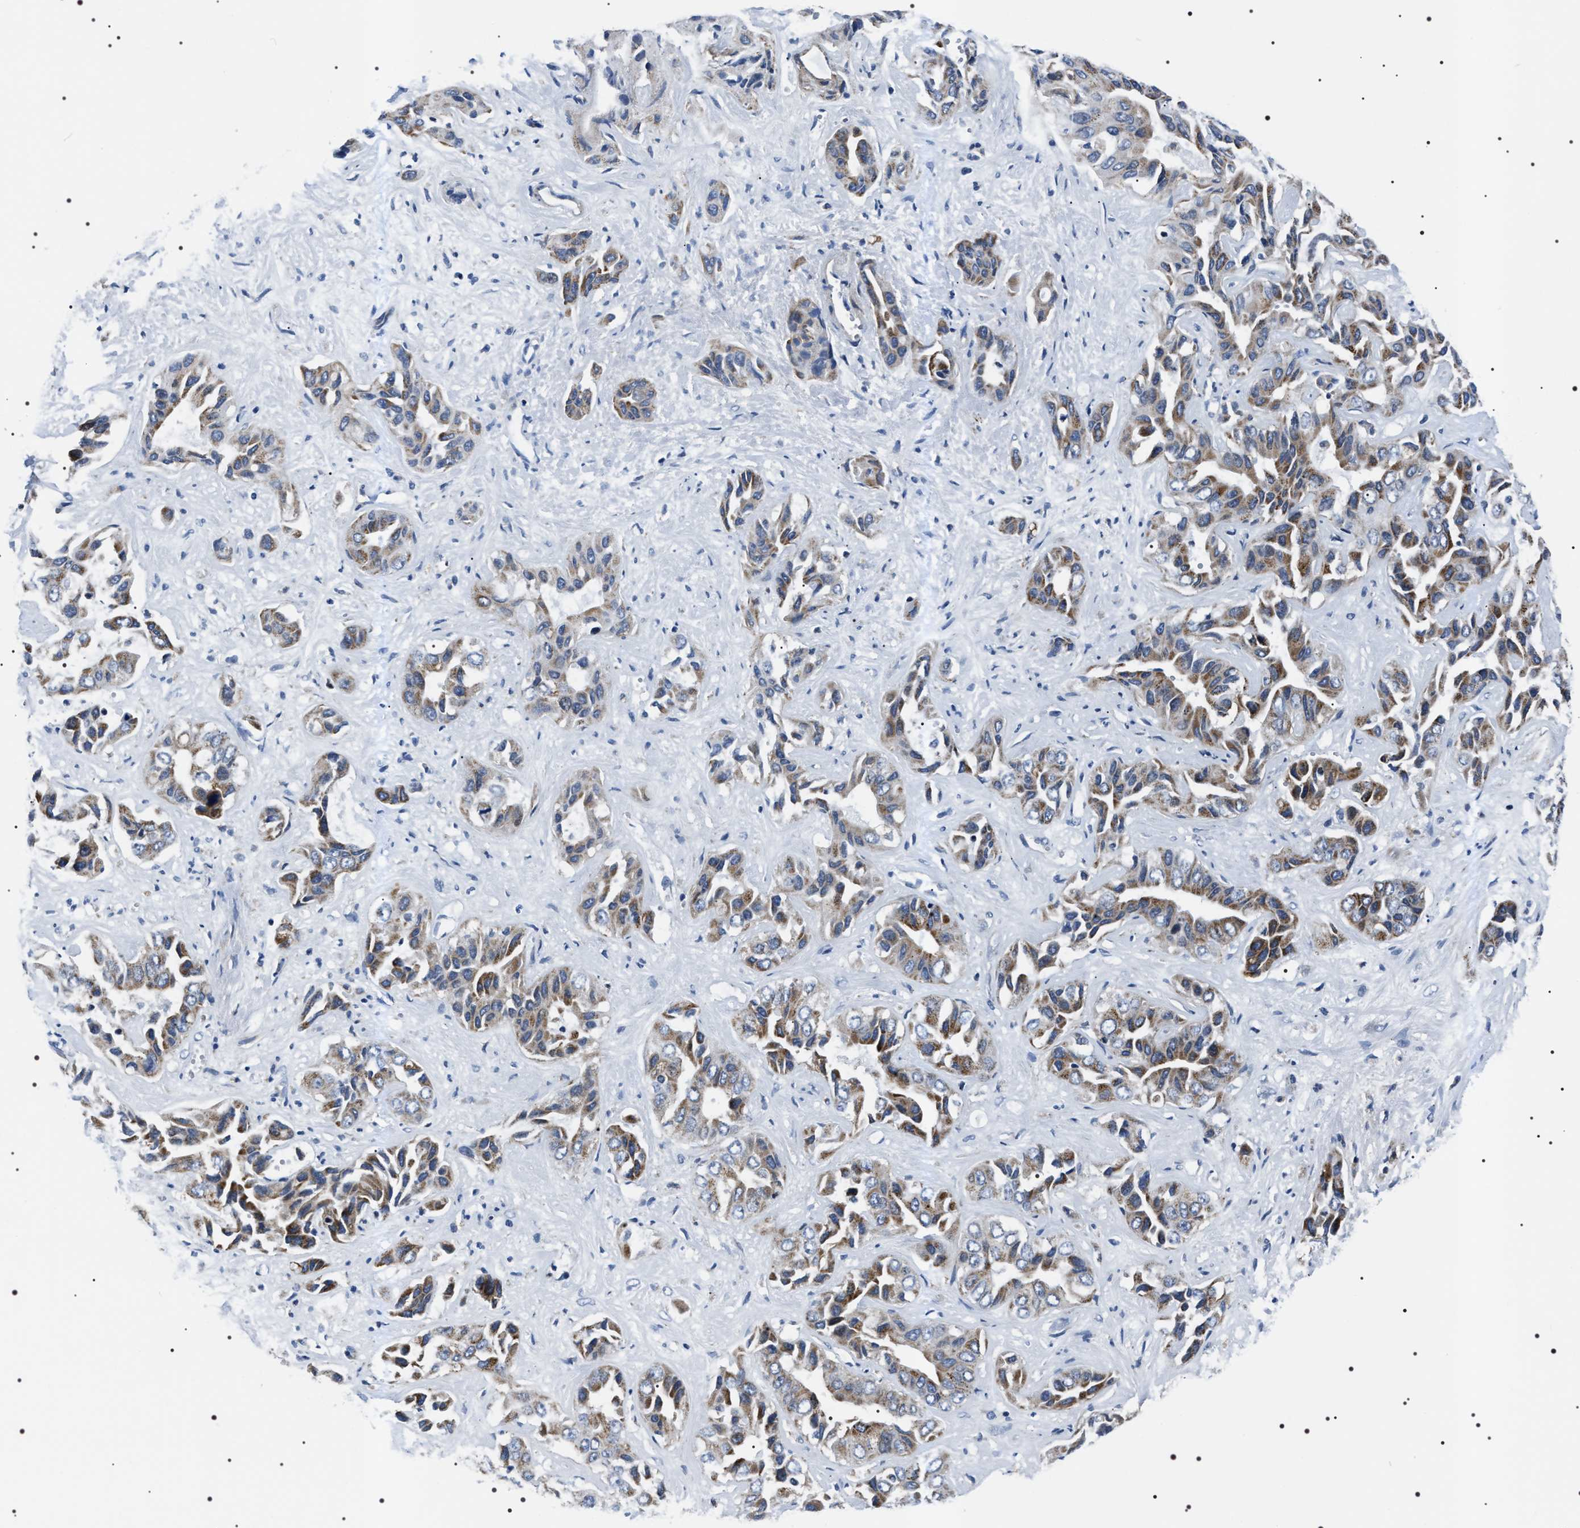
{"staining": {"intensity": "moderate", "quantity": ">75%", "location": "cytoplasmic/membranous"}, "tissue": "liver cancer", "cell_type": "Tumor cells", "image_type": "cancer", "snomed": [{"axis": "morphology", "description": "Cholangiocarcinoma"}, {"axis": "topography", "description": "Liver"}], "caption": "This histopathology image exhibits IHC staining of liver cancer (cholangiocarcinoma), with medium moderate cytoplasmic/membranous staining in approximately >75% of tumor cells.", "gene": "NTMT1", "patient": {"sex": "female", "age": 52}}